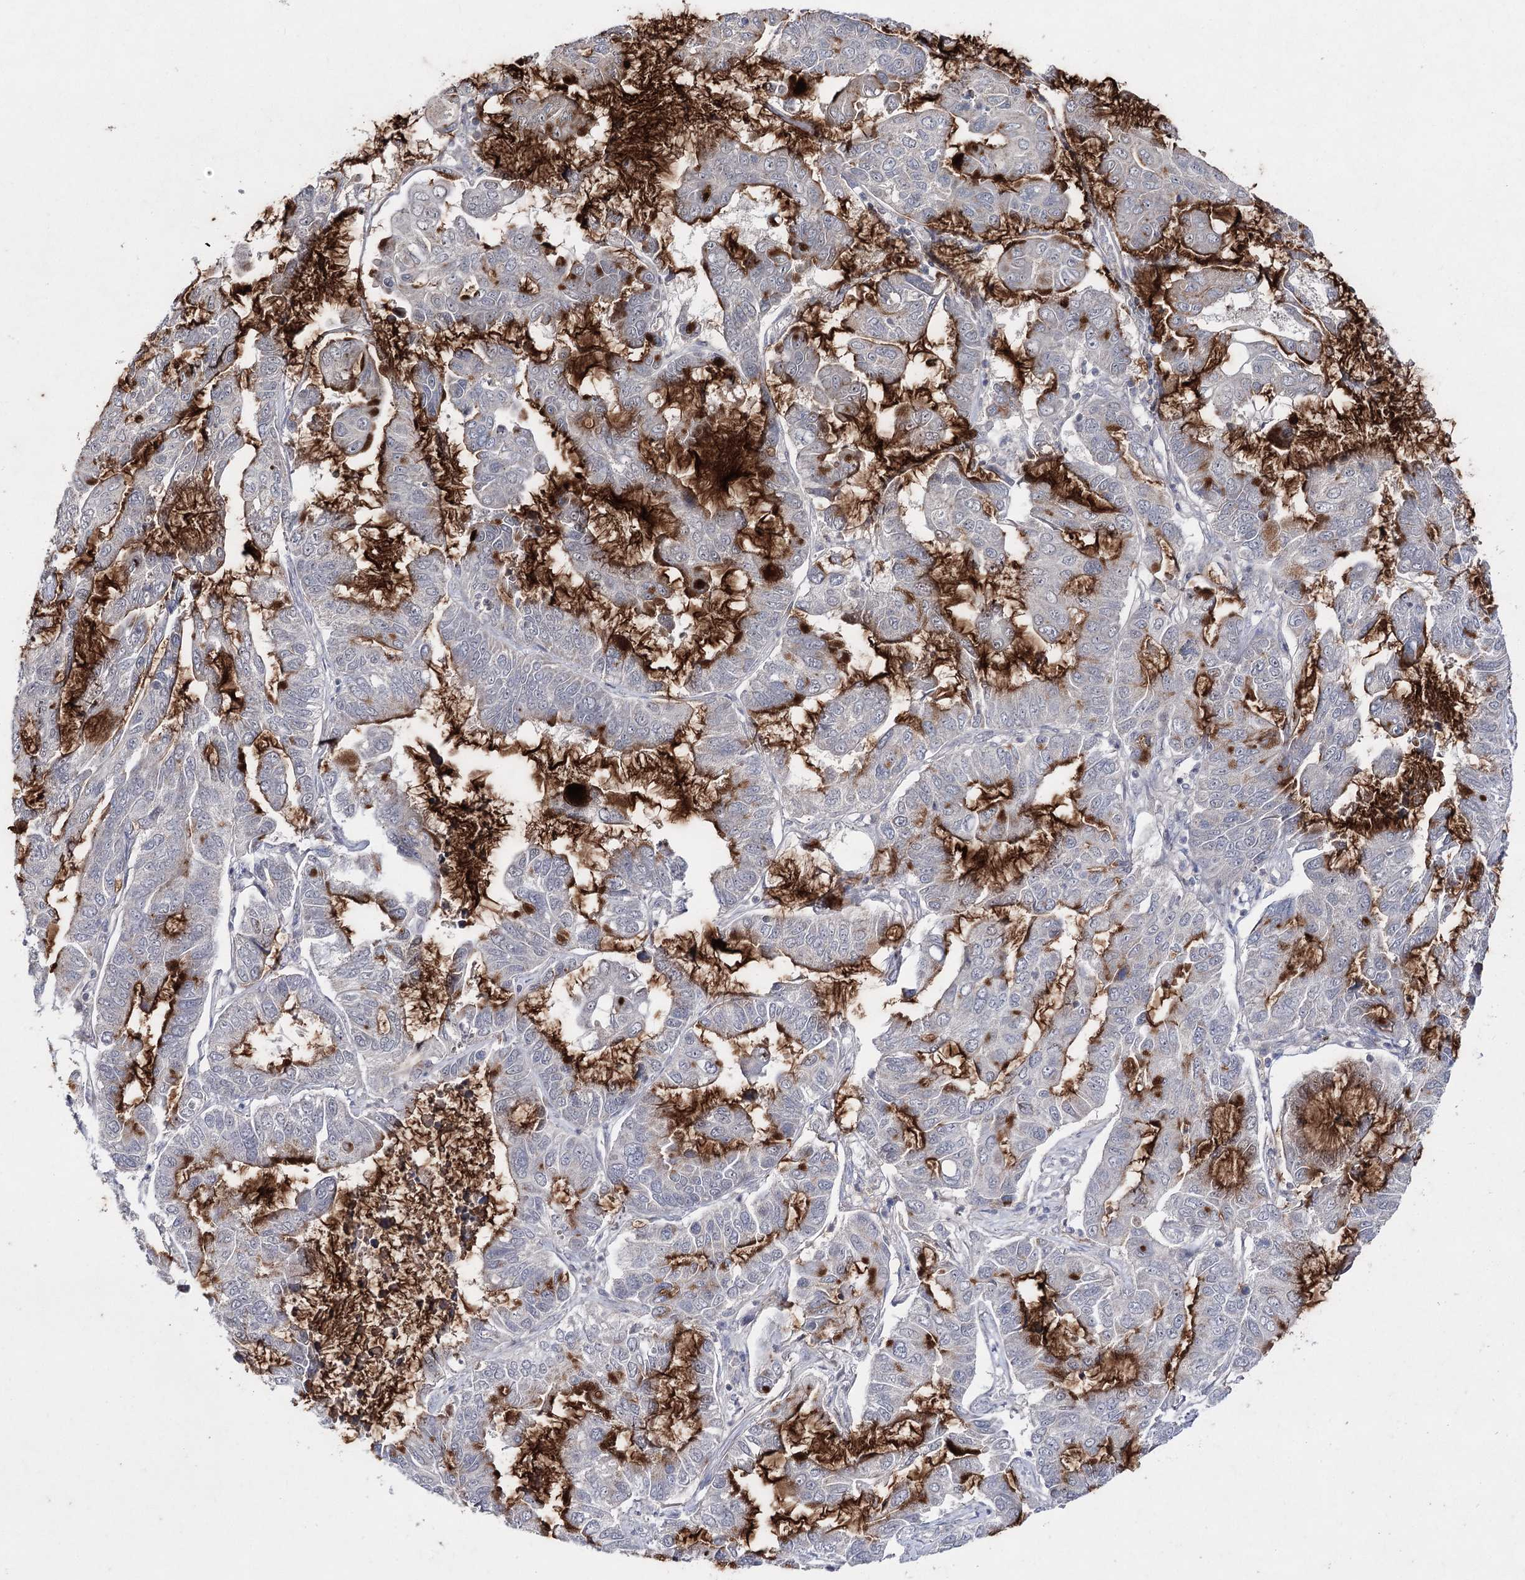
{"staining": {"intensity": "strong", "quantity": "<25%", "location": "cytoplasmic/membranous"}, "tissue": "lung cancer", "cell_type": "Tumor cells", "image_type": "cancer", "snomed": [{"axis": "morphology", "description": "Adenocarcinoma, NOS"}, {"axis": "topography", "description": "Lung"}], "caption": "This is a histology image of immunohistochemistry (IHC) staining of lung adenocarcinoma, which shows strong staining in the cytoplasmic/membranous of tumor cells.", "gene": "FANCL", "patient": {"sex": "male", "age": 64}}